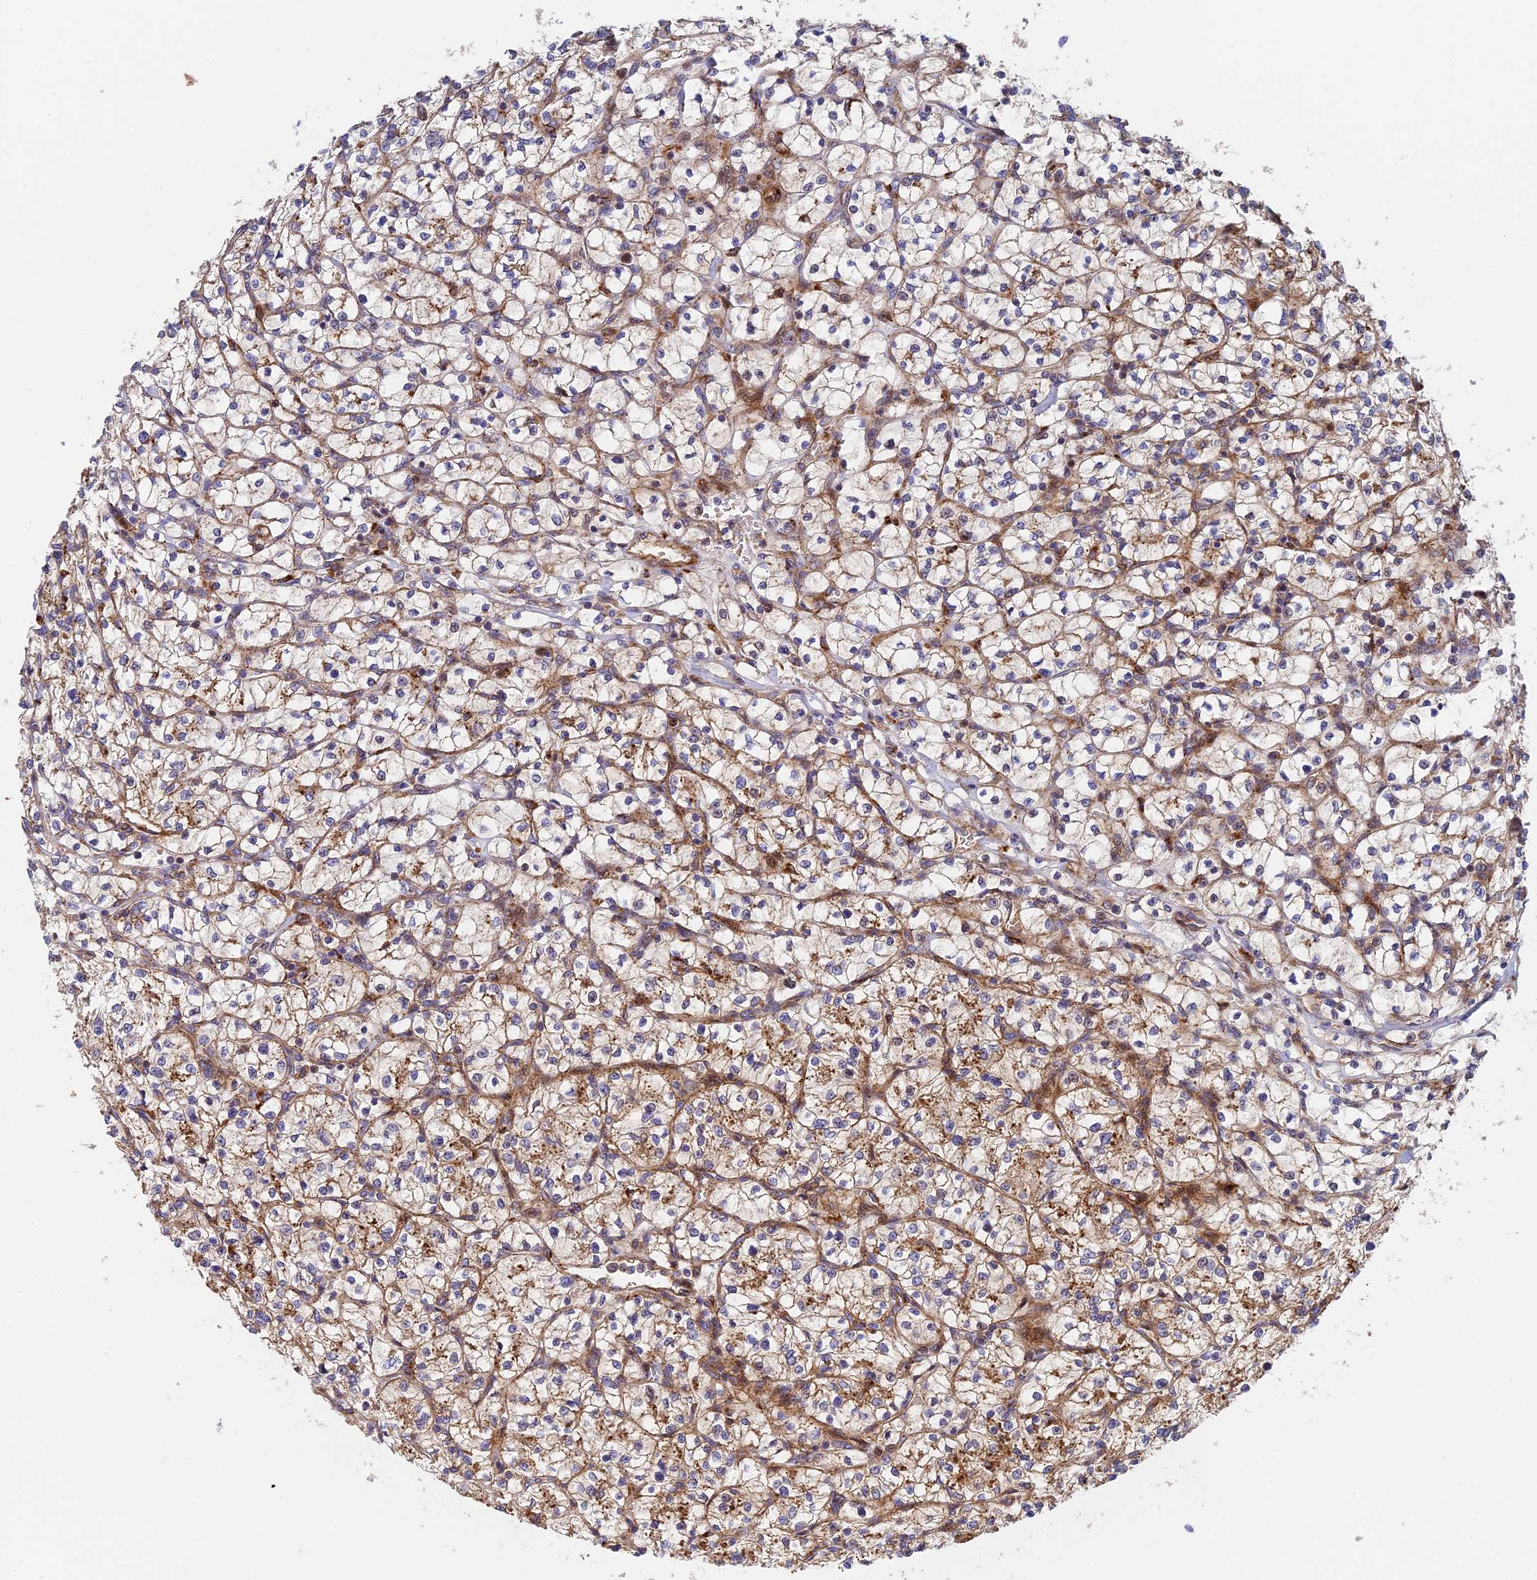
{"staining": {"intensity": "moderate", "quantity": "25%-75%", "location": "cytoplasmic/membranous"}, "tissue": "renal cancer", "cell_type": "Tumor cells", "image_type": "cancer", "snomed": [{"axis": "morphology", "description": "Adenocarcinoma, NOS"}, {"axis": "topography", "description": "Kidney"}], "caption": "This photomicrograph reveals IHC staining of renal cancer (adenocarcinoma), with medium moderate cytoplasmic/membranous expression in about 25%-75% of tumor cells.", "gene": "PPP2R3C", "patient": {"sex": "female", "age": 64}}